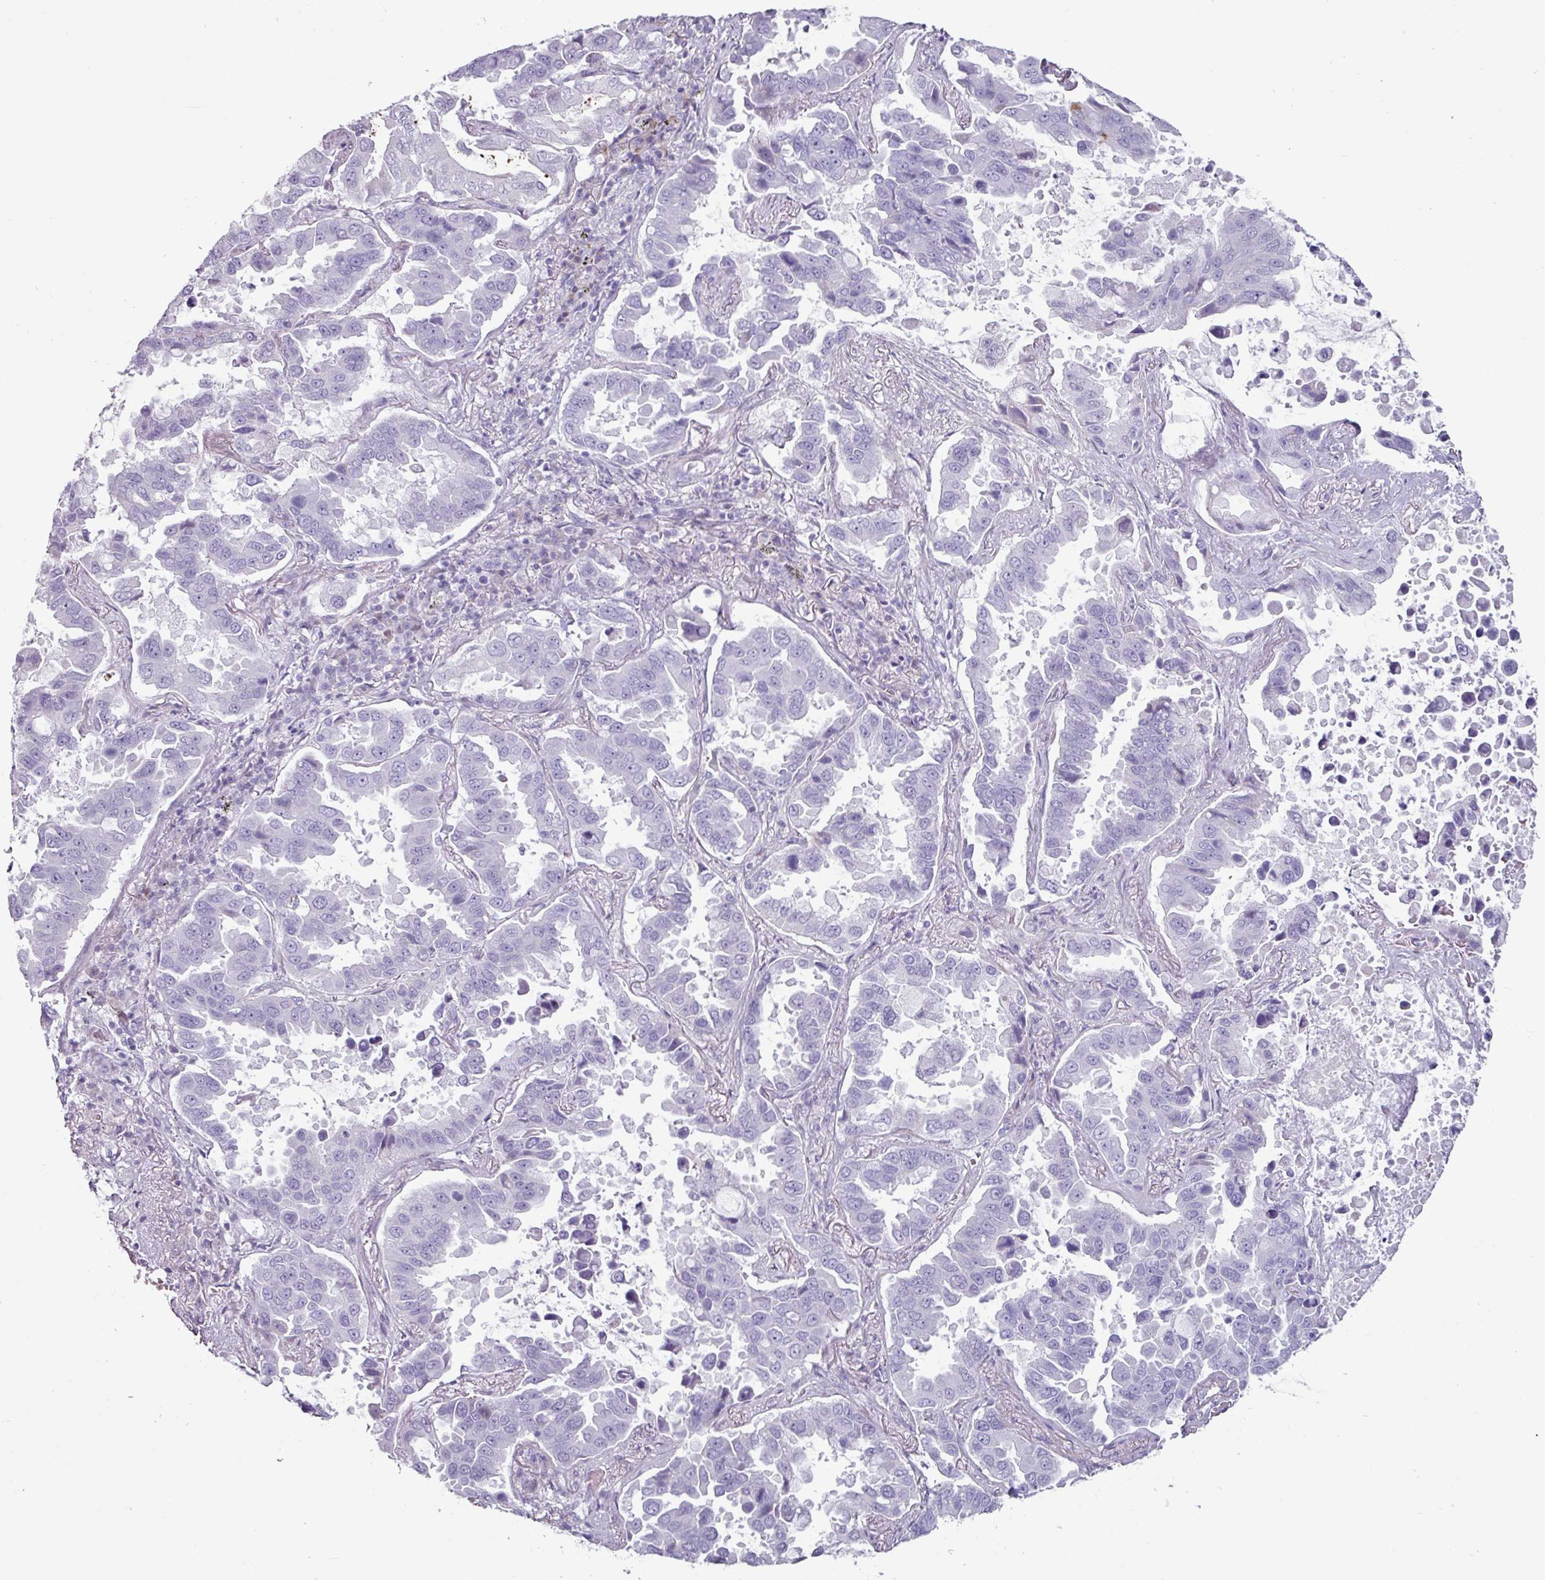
{"staining": {"intensity": "negative", "quantity": "none", "location": "none"}, "tissue": "lung cancer", "cell_type": "Tumor cells", "image_type": "cancer", "snomed": [{"axis": "morphology", "description": "Adenocarcinoma, NOS"}, {"axis": "topography", "description": "Lung"}], "caption": "Protein analysis of lung cancer displays no significant positivity in tumor cells. The staining was performed using DAB (3,3'-diaminobenzidine) to visualize the protein expression in brown, while the nuclei were stained in blue with hematoxylin (Magnification: 20x).", "gene": "CLCA1", "patient": {"sex": "male", "age": 64}}